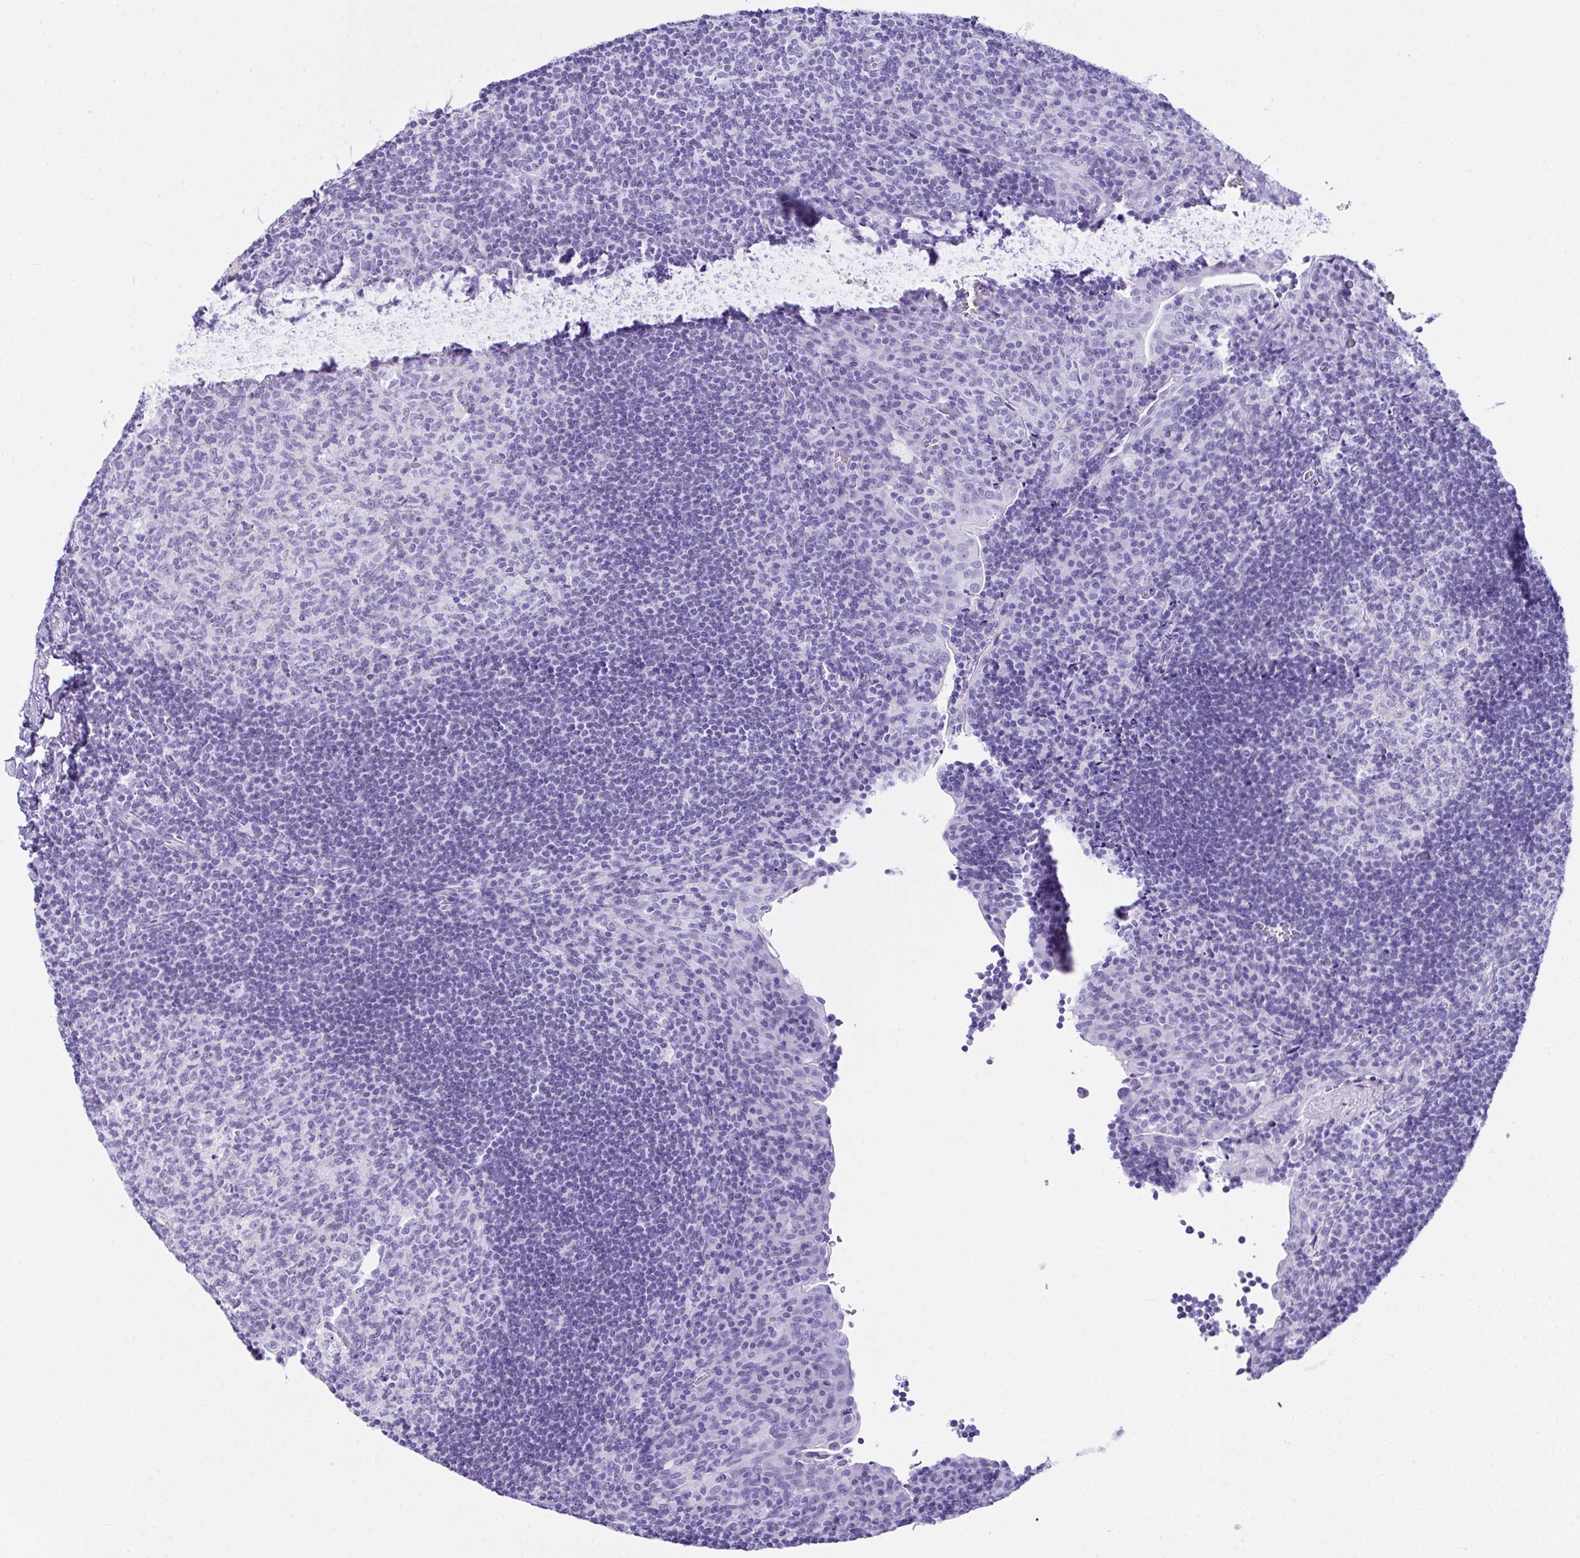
{"staining": {"intensity": "negative", "quantity": "none", "location": "none"}, "tissue": "tonsil", "cell_type": "Germinal center cells", "image_type": "normal", "snomed": [{"axis": "morphology", "description": "Normal tissue, NOS"}, {"axis": "topography", "description": "Tonsil"}], "caption": "A high-resolution photomicrograph shows IHC staining of normal tonsil, which shows no significant positivity in germinal center cells. (IHC, brightfield microscopy, high magnification).", "gene": "LGALS4", "patient": {"sex": "male", "age": 17}}